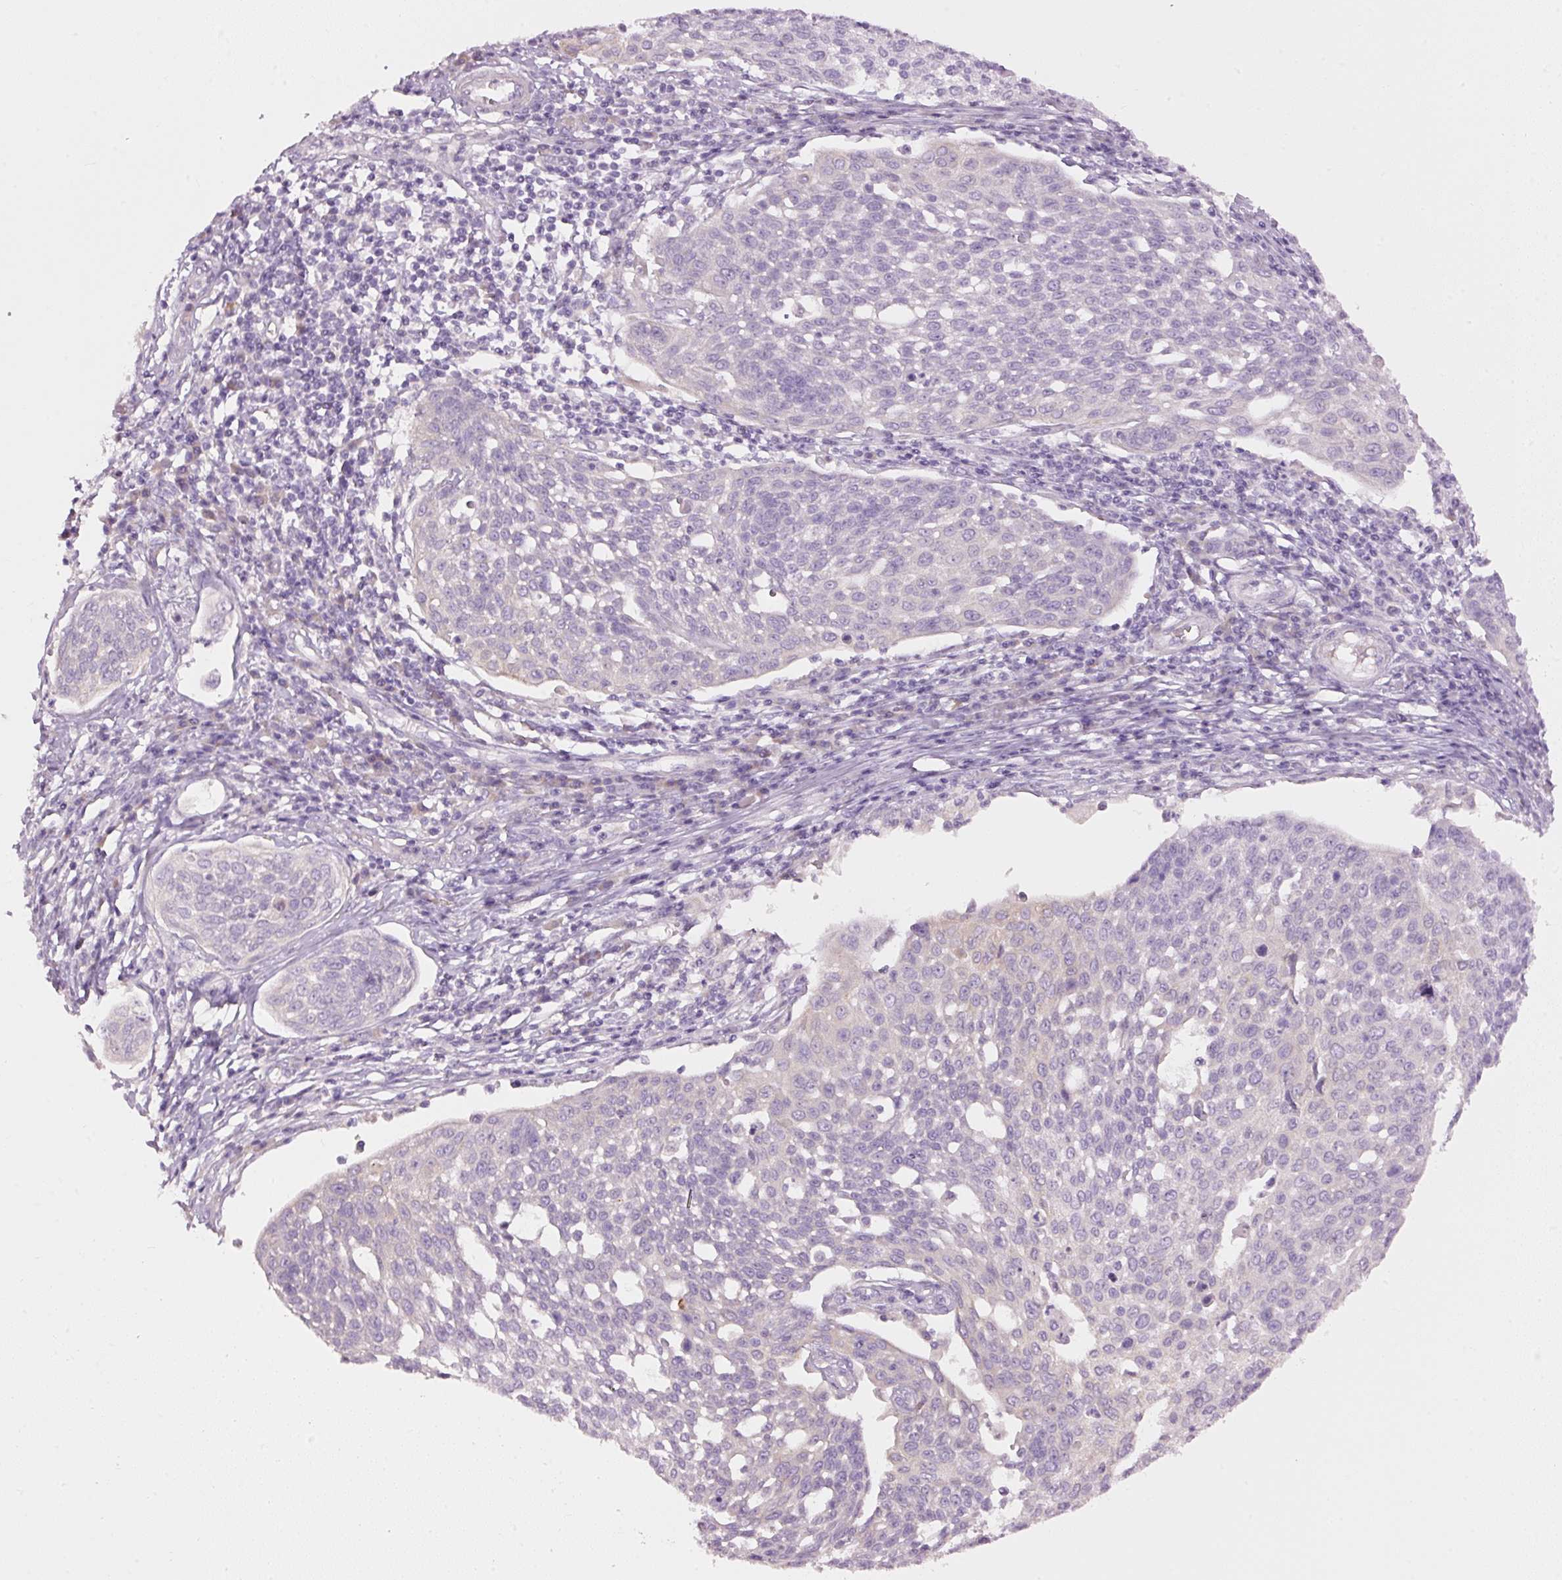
{"staining": {"intensity": "negative", "quantity": "none", "location": "none"}, "tissue": "cervical cancer", "cell_type": "Tumor cells", "image_type": "cancer", "snomed": [{"axis": "morphology", "description": "Squamous cell carcinoma, NOS"}, {"axis": "topography", "description": "Cervix"}], "caption": "Tumor cells show no significant protein positivity in cervical cancer.", "gene": "PDXDC1", "patient": {"sex": "female", "age": 34}}